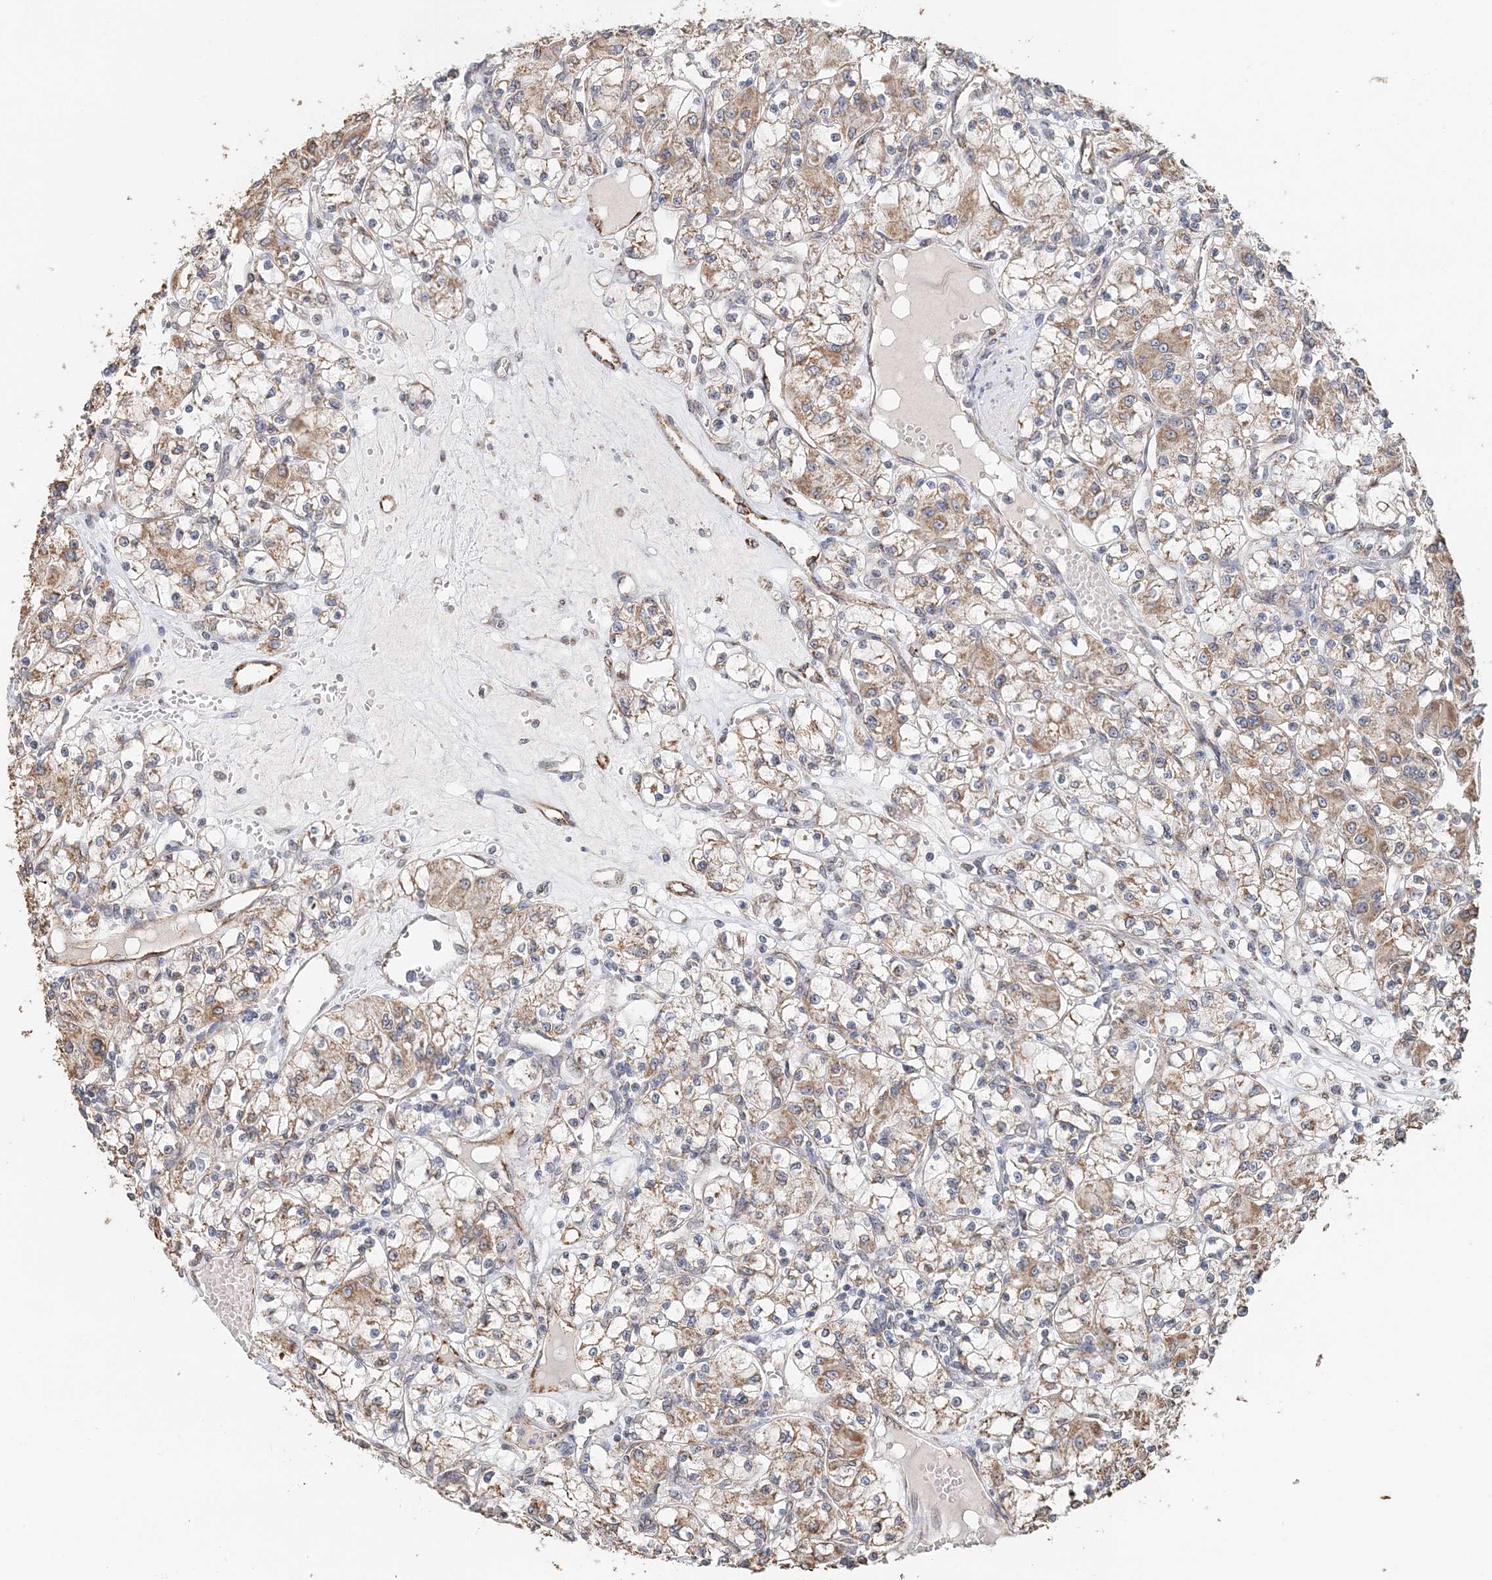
{"staining": {"intensity": "moderate", "quantity": "25%-75%", "location": "cytoplasmic/membranous"}, "tissue": "renal cancer", "cell_type": "Tumor cells", "image_type": "cancer", "snomed": [{"axis": "morphology", "description": "Adenocarcinoma, NOS"}, {"axis": "topography", "description": "Kidney"}], "caption": "Immunohistochemical staining of renal adenocarcinoma exhibits medium levels of moderate cytoplasmic/membranous protein positivity in about 25%-75% of tumor cells.", "gene": "FBXO38", "patient": {"sex": "female", "age": 59}}